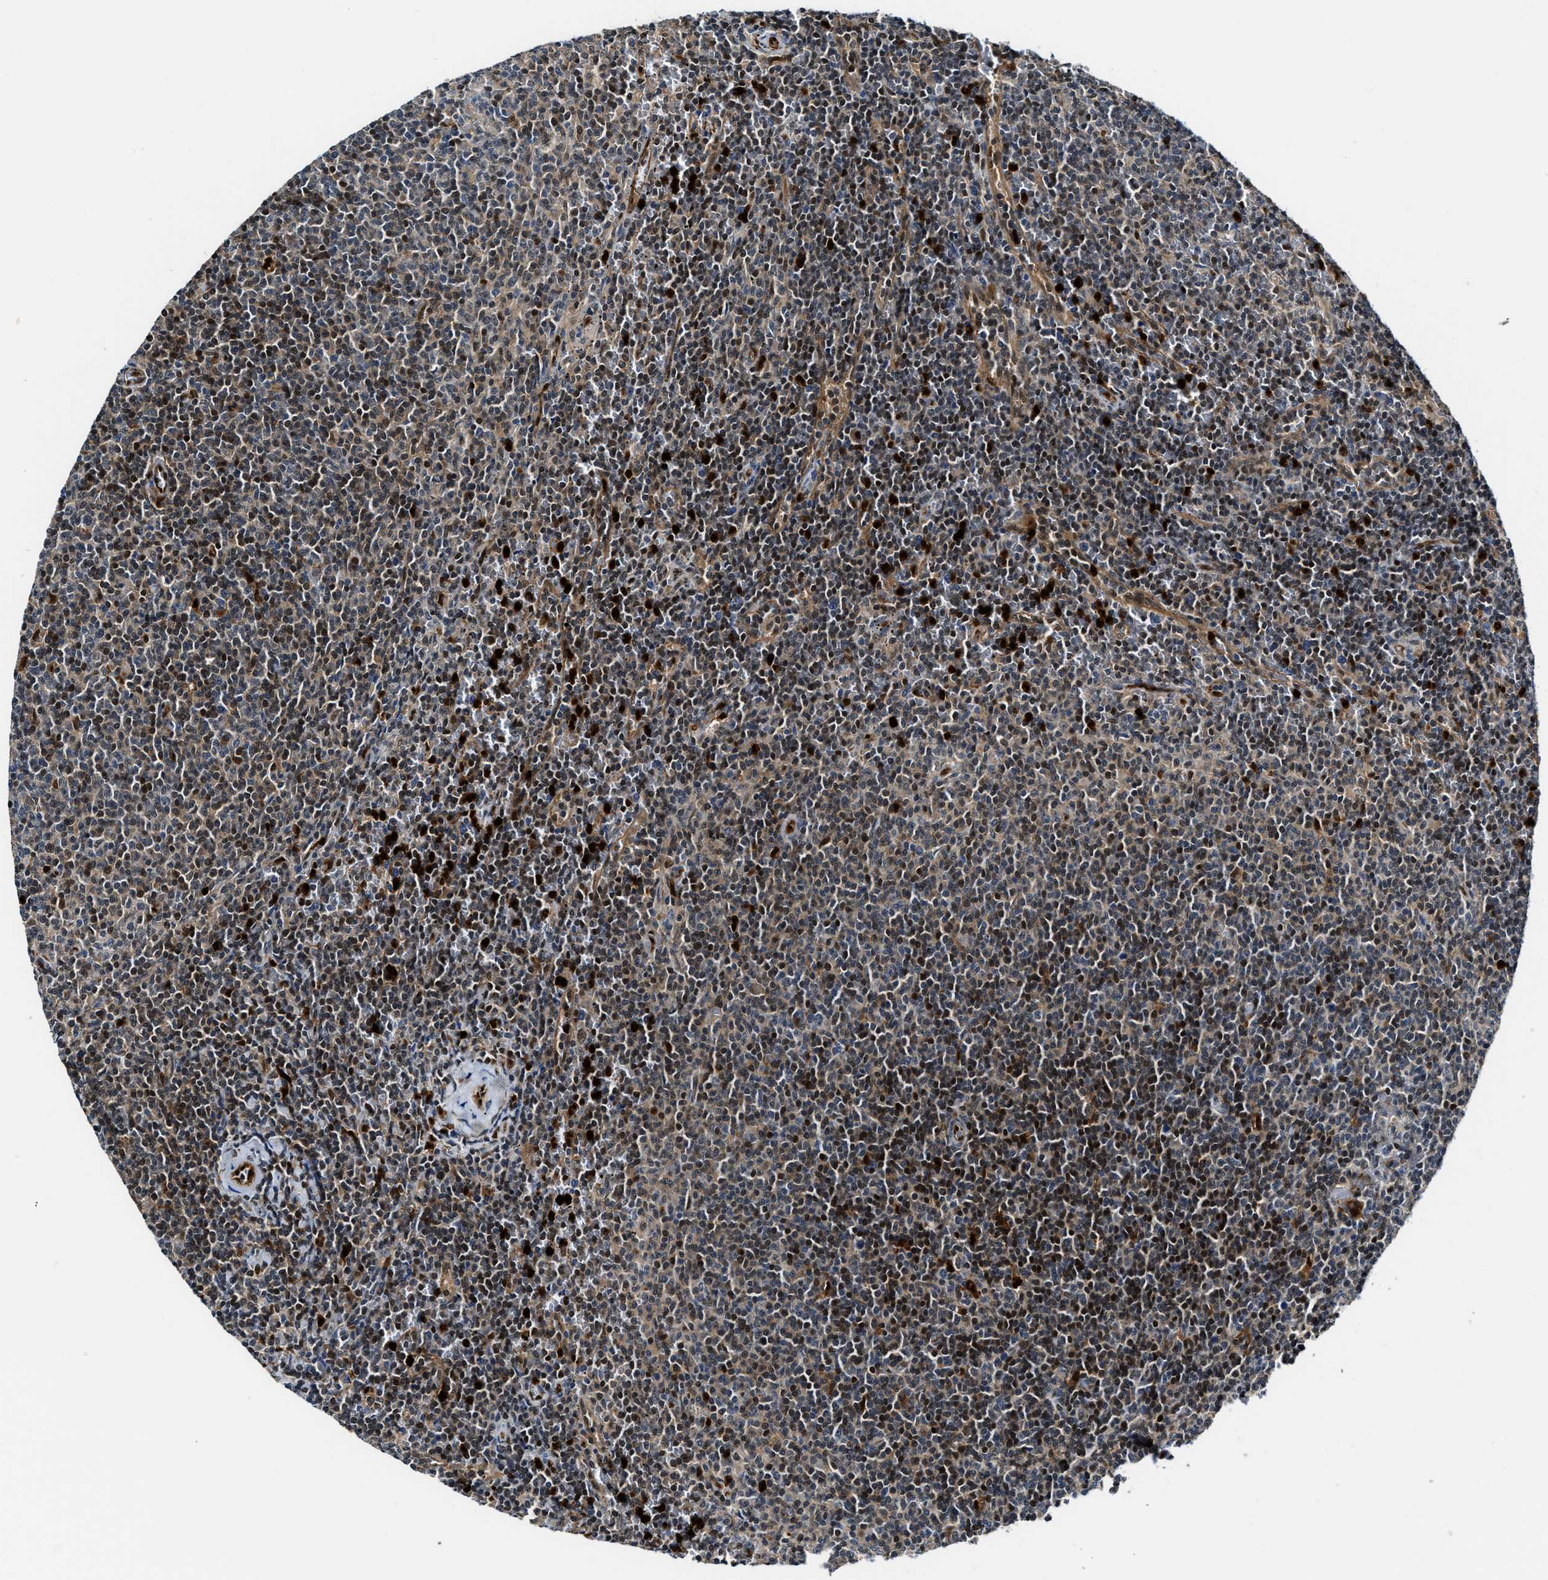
{"staining": {"intensity": "weak", "quantity": "25%-75%", "location": "cytoplasmic/membranous"}, "tissue": "lymphoma", "cell_type": "Tumor cells", "image_type": "cancer", "snomed": [{"axis": "morphology", "description": "Malignant lymphoma, non-Hodgkin's type, Low grade"}, {"axis": "topography", "description": "Spleen"}], "caption": "This is an image of IHC staining of lymphoma, which shows weak positivity in the cytoplasmic/membranous of tumor cells.", "gene": "LTA4H", "patient": {"sex": "female", "age": 50}}